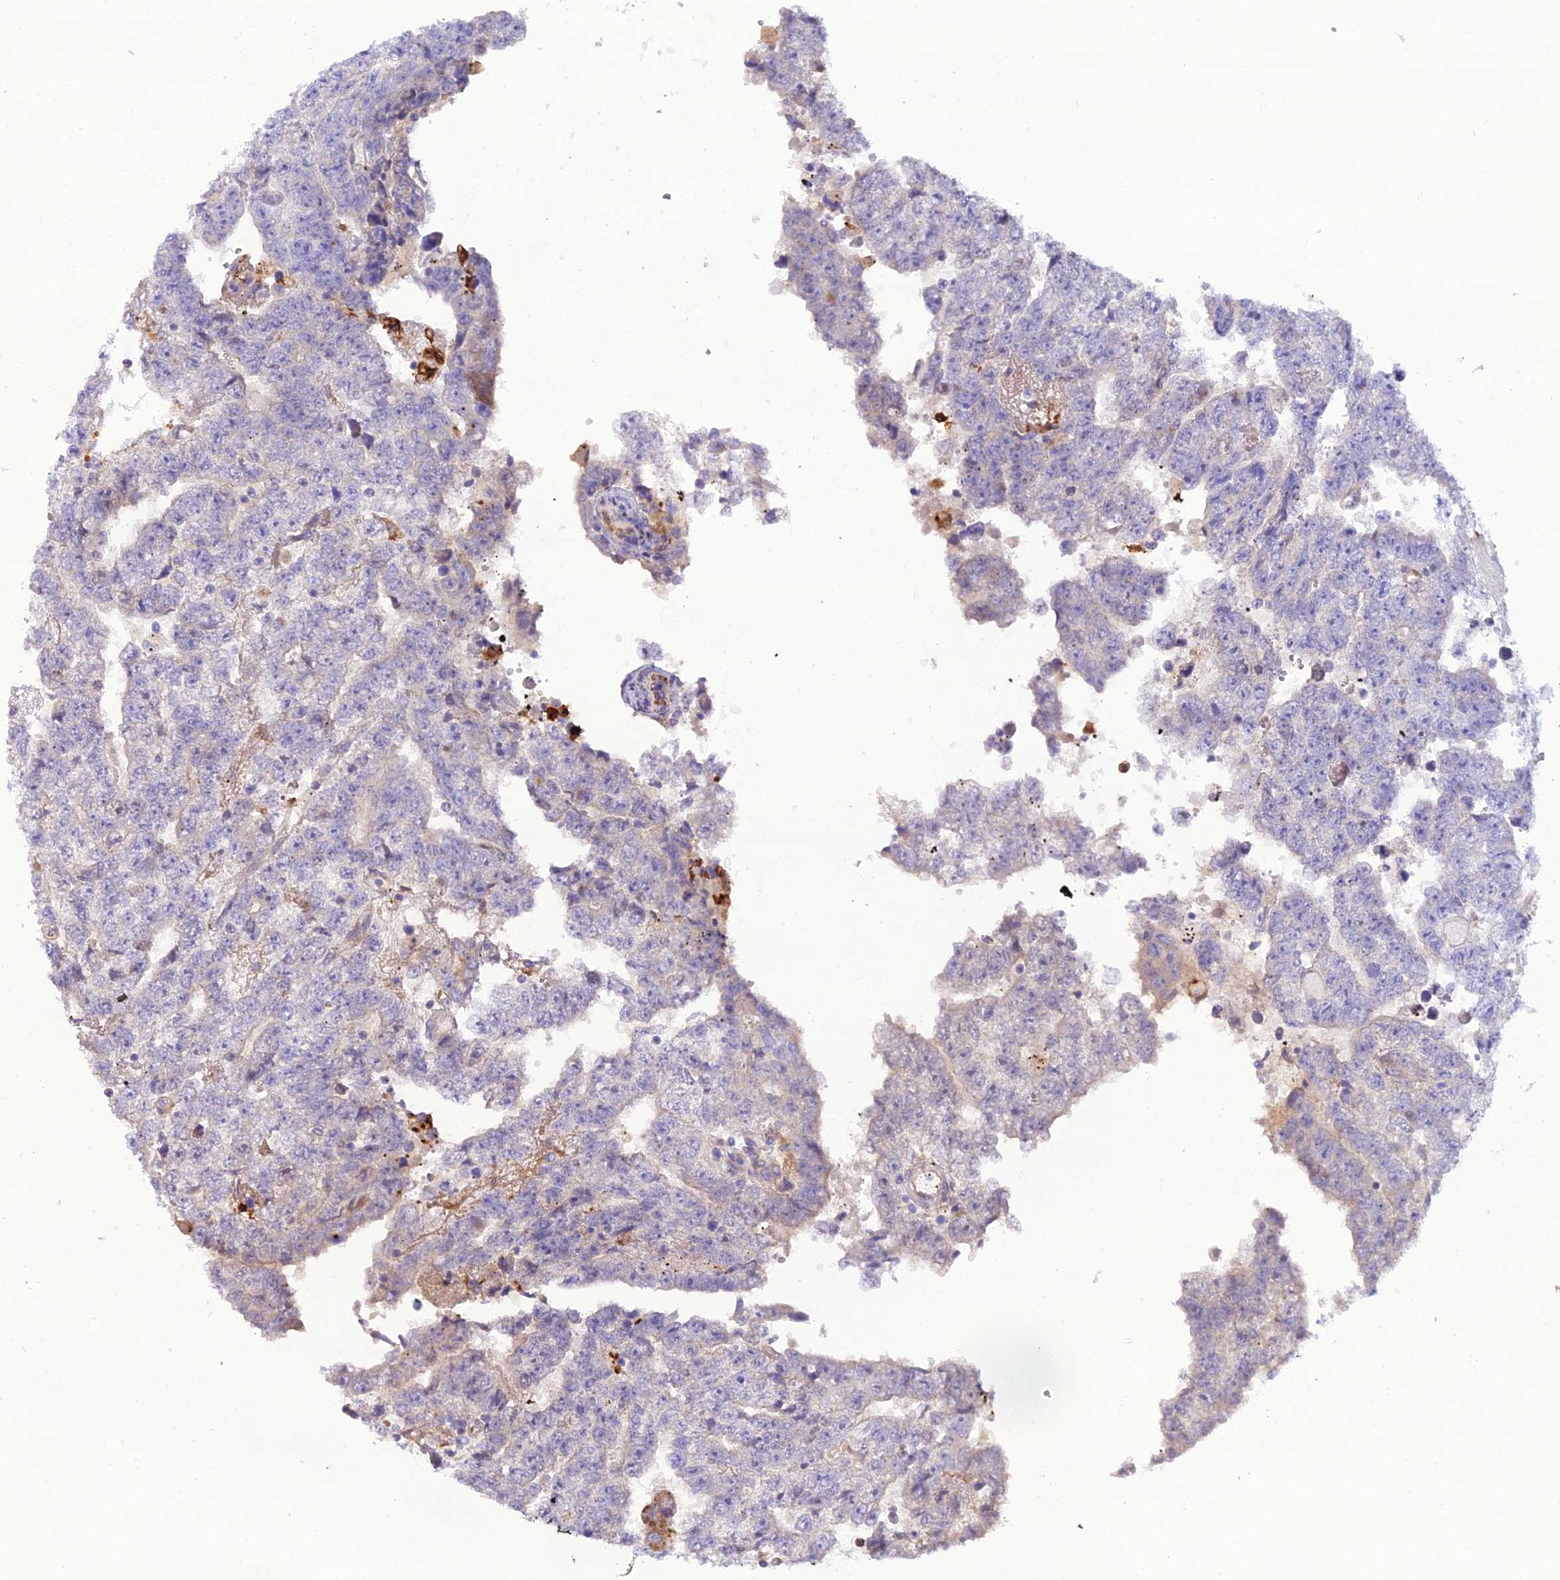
{"staining": {"intensity": "negative", "quantity": "none", "location": "none"}, "tissue": "testis cancer", "cell_type": "Tumor cells", "image_type": "cancer", "snomed": [{"axis": "morphology", "description": "Carcinoma, Embryonal, NOS"}, {"axis": "topography", "description": "Testis"}], "caption": "IHC photomicrograph of testis cancer (embryonal carcinoma) stained for a protein (brown), which exhibits no staining in tumor cells. The staining is performed using DAB brown chromogen with nuclei counter-stained in using hematoxylin.", "gene": "MB21D2", "patient": {"sex": "male", "age": 25}}